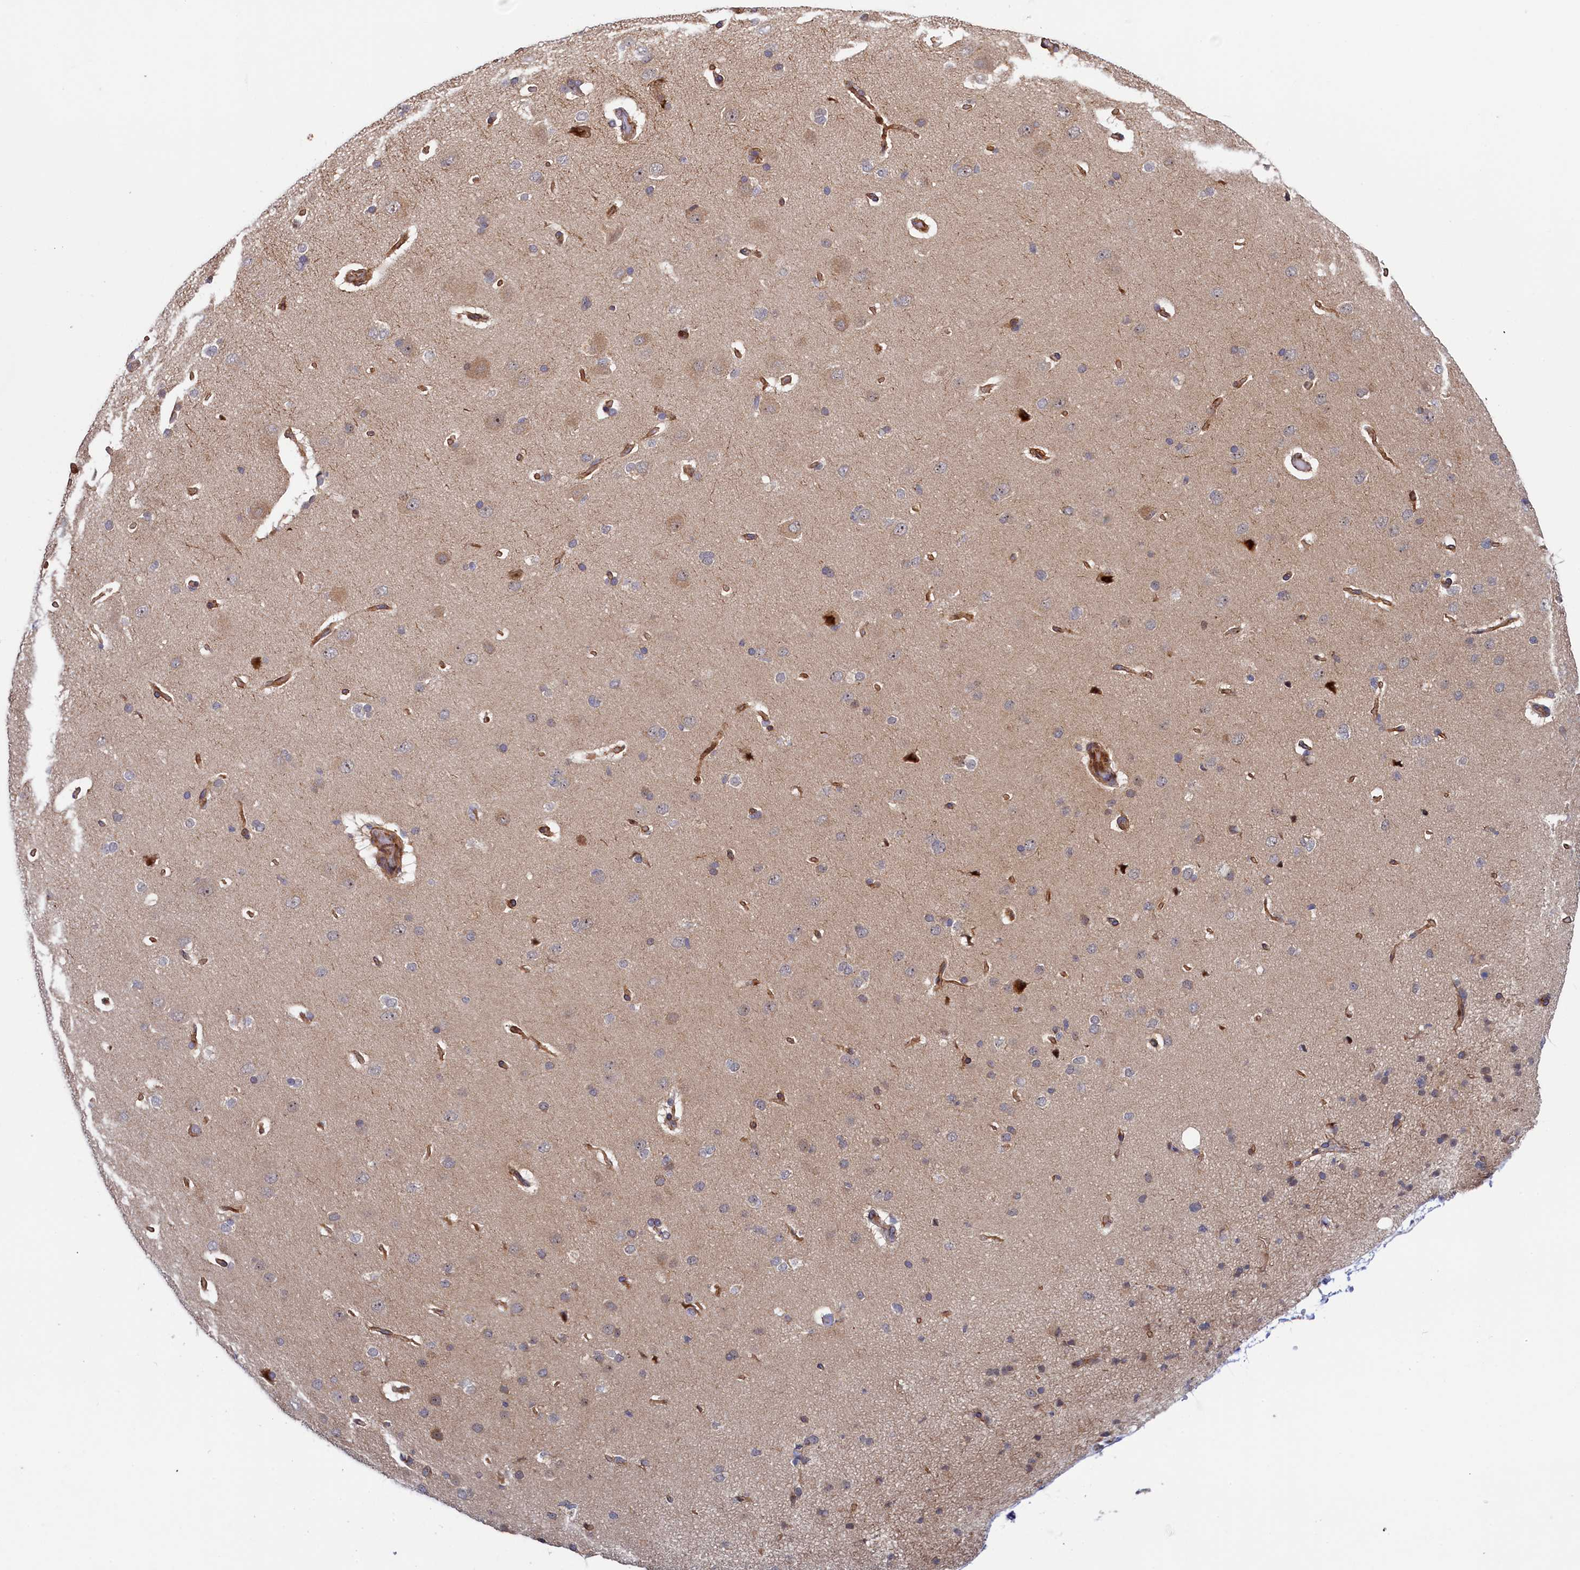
{"staining": {"intensity": "weak", "quantity": ">75%", "location": "cytoplasmic/membranous"}, "tissue": "cerebral cortex", "cell_type": "Endothelial cells", "image_type": "normal", "snomed": [{"axis": "morphology", "description": "Normal tissue, NOS"}, {"axis": "topography", "description": "Cerebral cortex"}], "caption": "Endothelial cells display weak cytoplasmic/membranous positivity in approximately >75% of cells in benign cerebral cortex. (Stains: DAB (3,3'-diaminobenzidine) in brown, nuclei in blue, Microscopy: brightfield microscopy at high magnification).", "gene": "PIK3C3", "patient": {"sex": "male", "age": 62}}